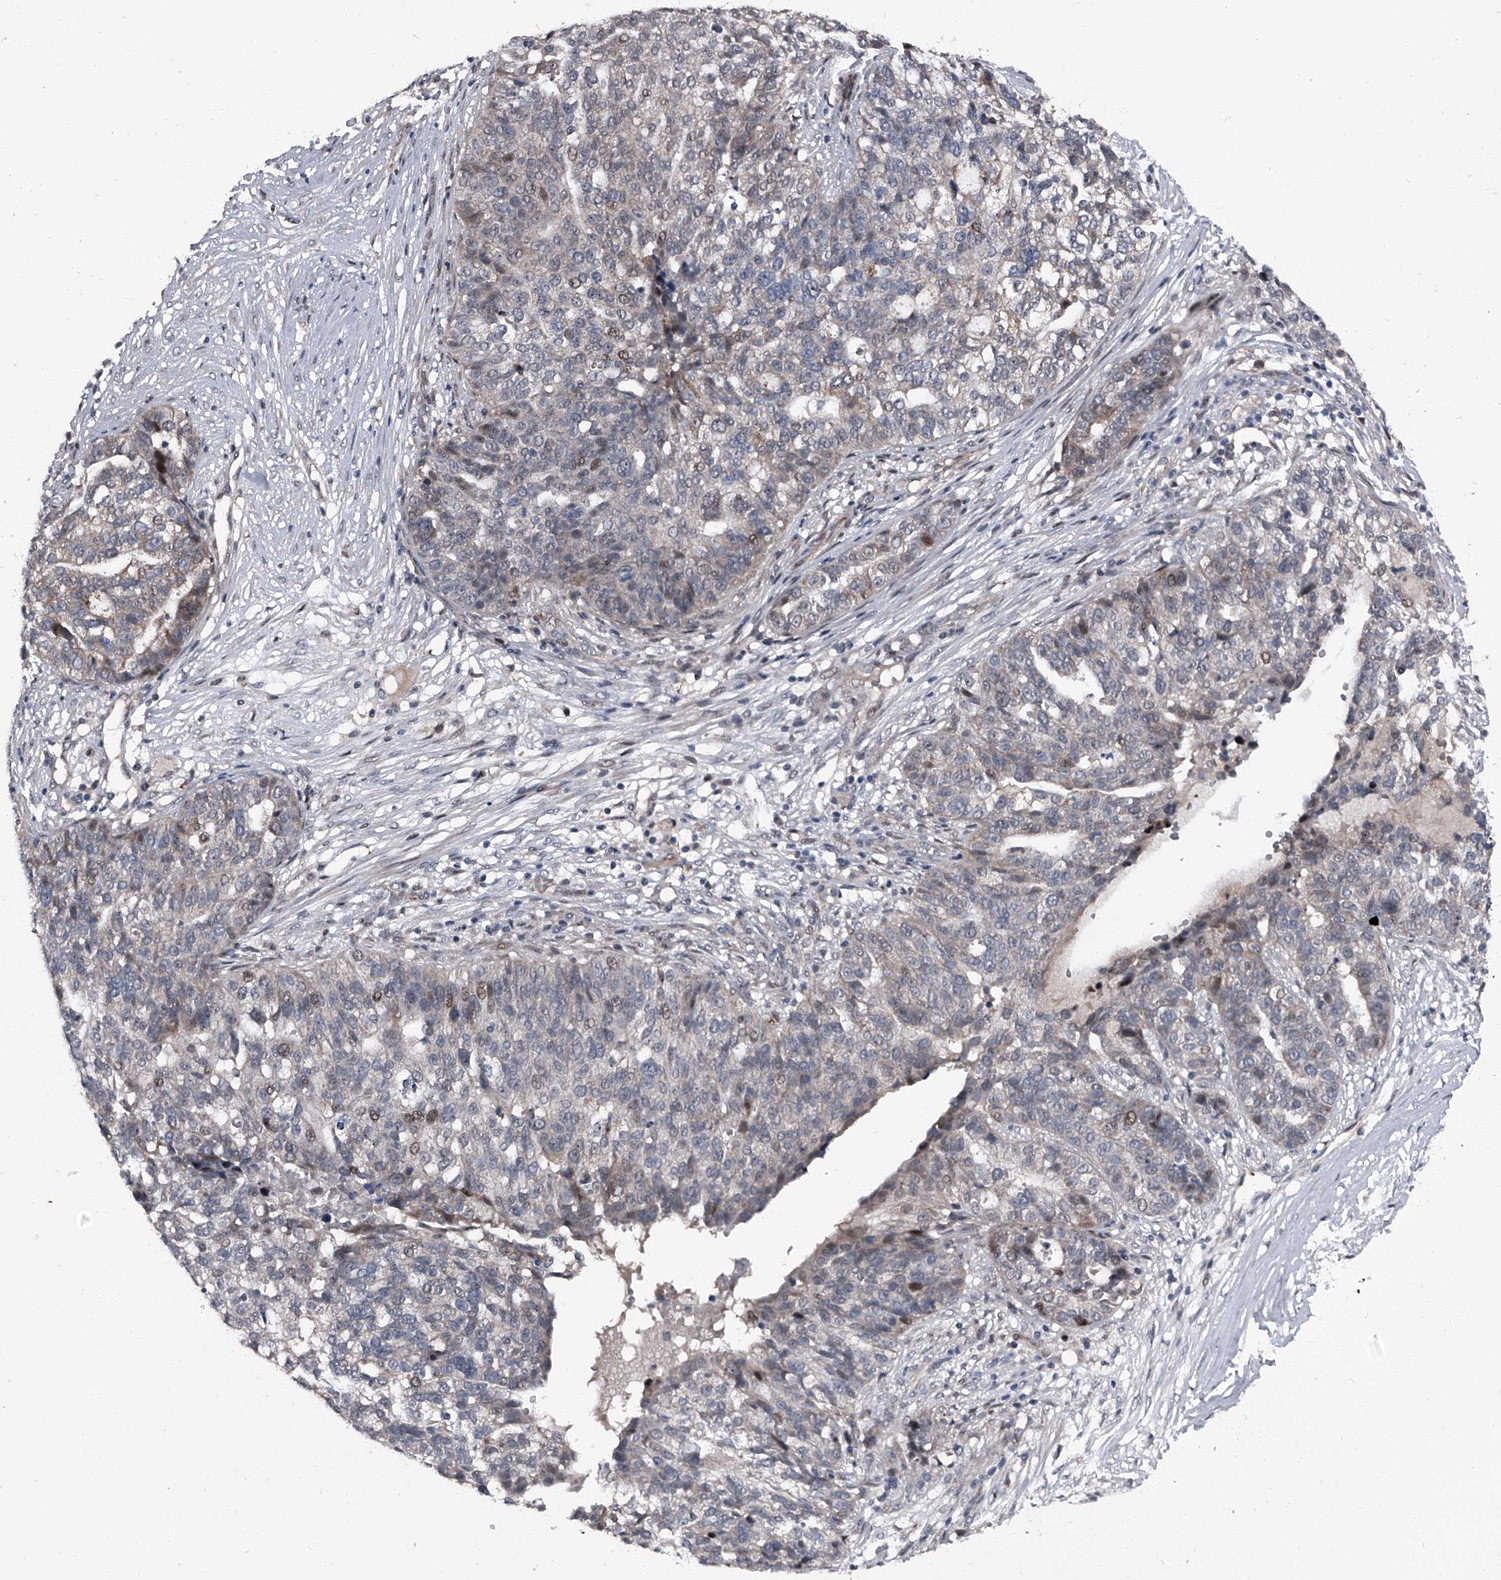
{"staining": {"intensity": "weak", "quantity": "<25%", "location": "cytoplasmic/membranous"}, "tissue": "ovarian cancer", "cell_type": "Tumor cells", "image_type": "cancer", "snomed": [{"axis": "morphology", "description": "Cystadenocarcinoma, serous, NOS"}, {"axis": "topography", "description": "Ovary"}], "caption": "Tumor cells show no significant protein staining in ovarian cancer (serous cystadenocarcinoma).", "gene": "ELK4", "patient": {"sex": "female", "age": 59}}